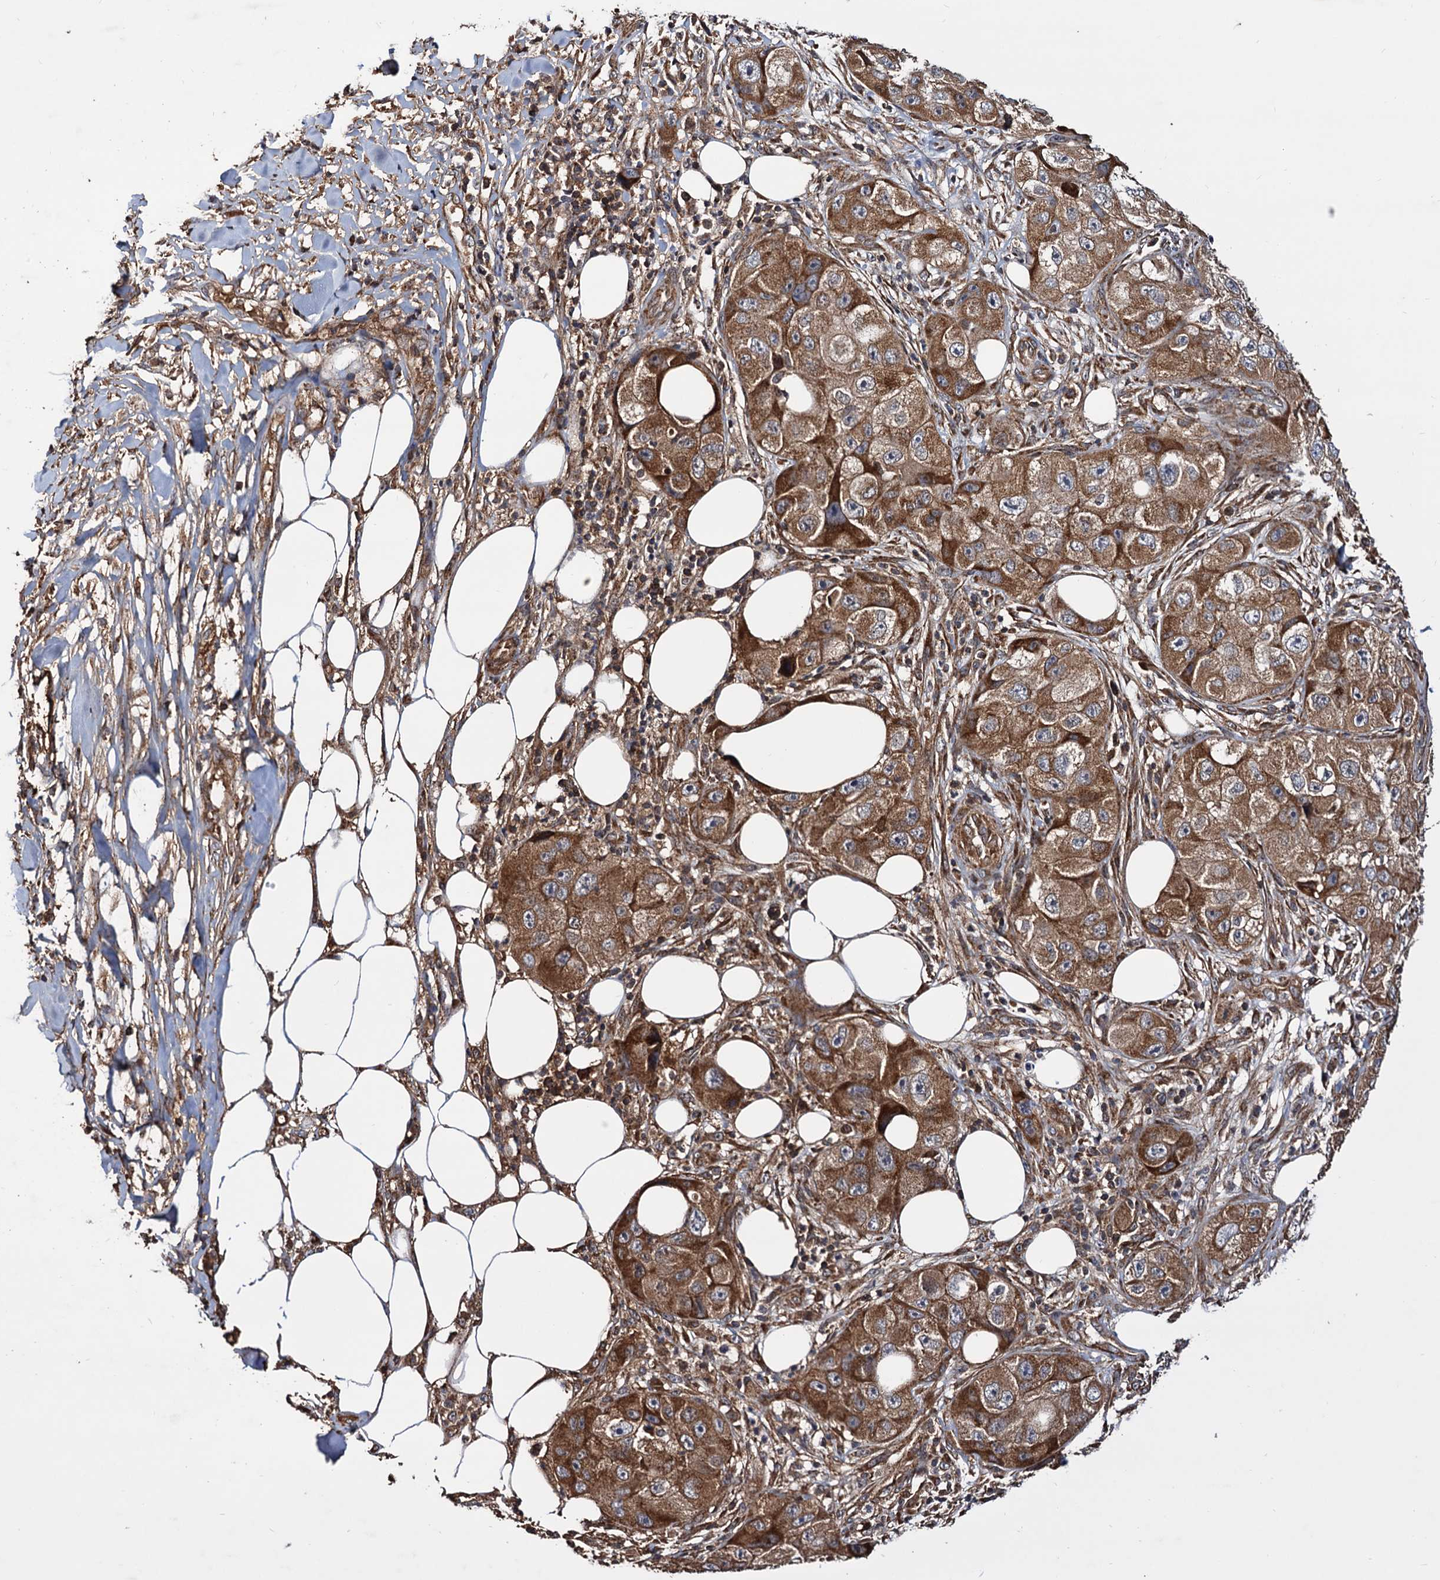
{"staining": {"intensity": "strong", "quantity": ">75%", "location": "cytoplasmic/membranous"}, "tissue": "skin cancer", "cell_type": "Tumor cells", "image_type": "cancer", "snomed": [{"axis": "morphology", "description": "Squamous cell carcinoma, NOS"}, {"axis": "topography", "description": "Skin"}, {"axis": "topography", "description": "Subcutis"}], "caption": "Squamous cell carcinoma (skin) stained with a brown dye displays strong cytoplasmic/membranous positive staining in approximately >75% of tumor cells.", "gene": "MRPL42", "patient": {"sex": "male", "age": 73}}